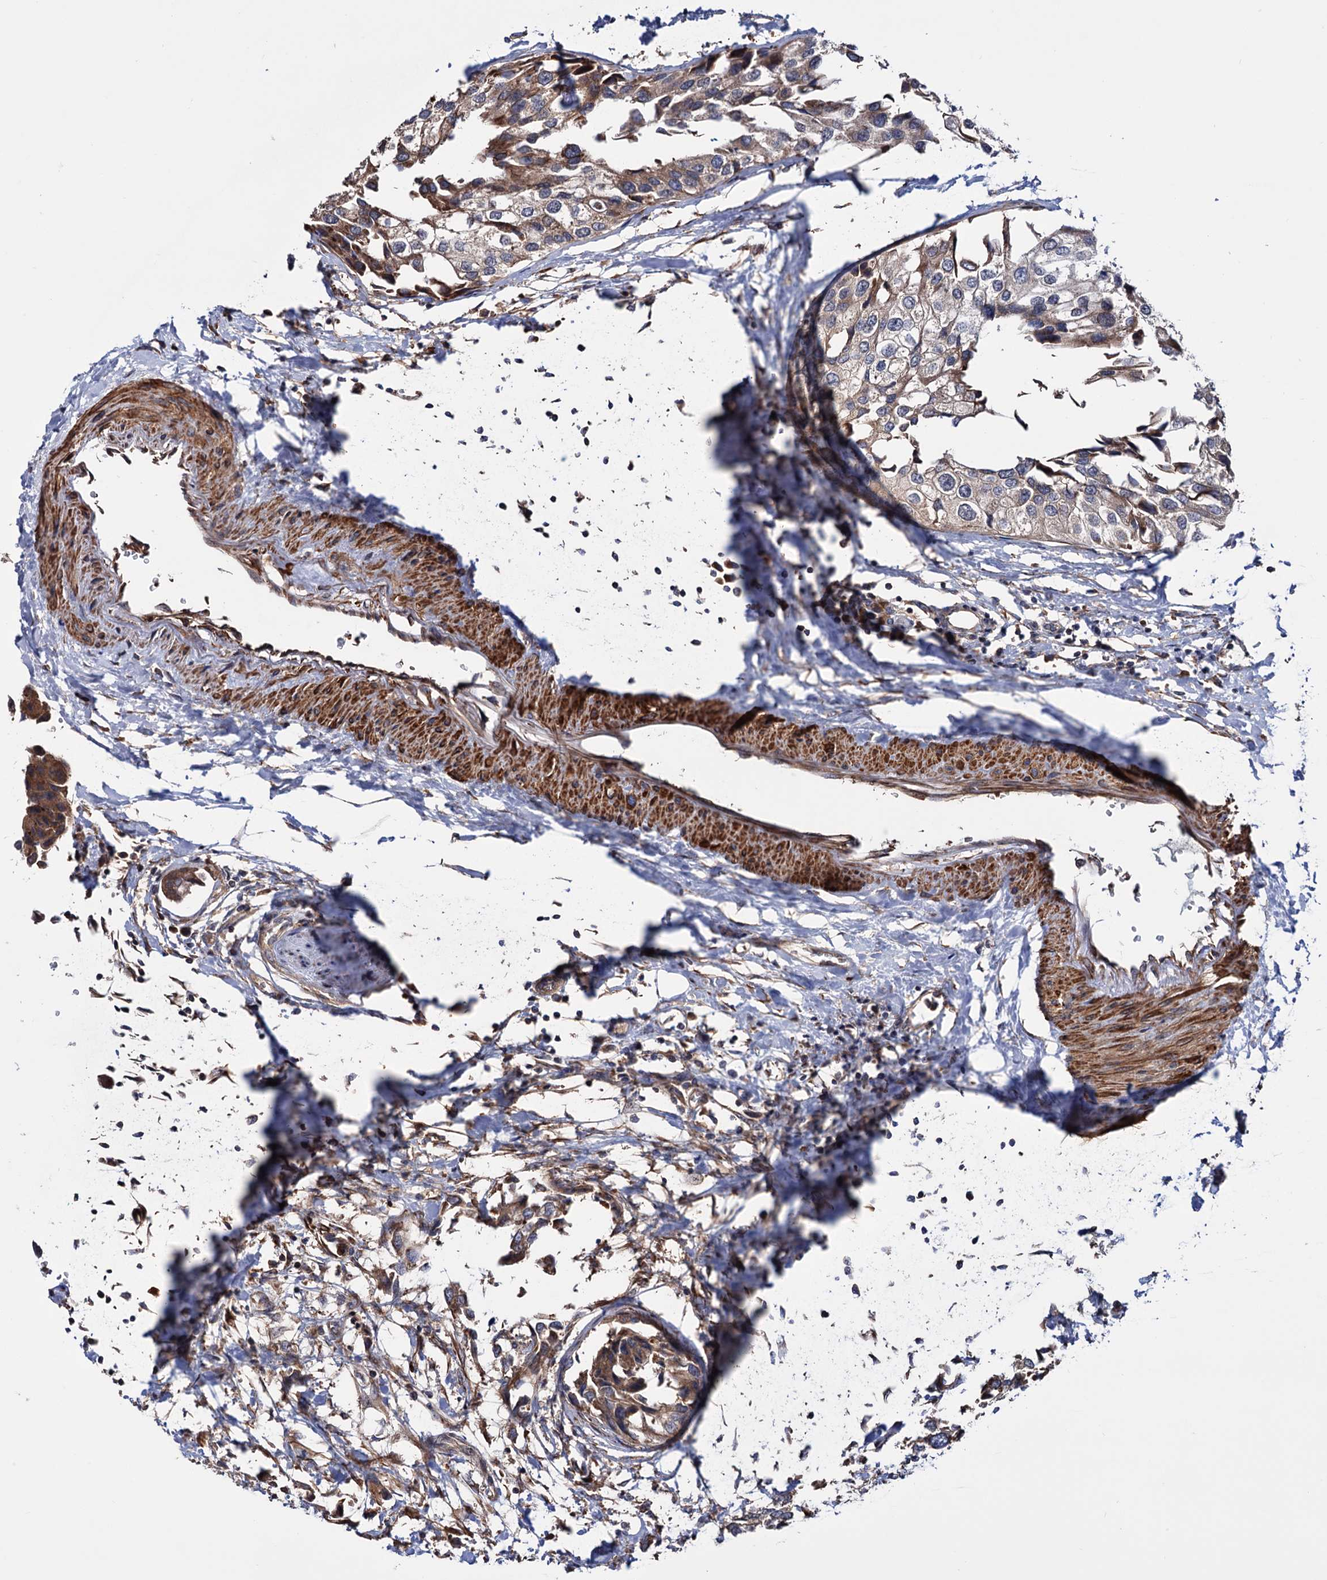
{"staining": {"intensity": "weak", "quantity": "25%-75%", "location": "cytoplasmic/membranous"}, "tissue": "urothelial cancer", "cell_type": "Tumor cells", "image_type": "cancer", "snomed": [{"axis": "morphology", "description": "Urothelial carcinoma, High grade"}, {"axis": "topography", "description": "Urinary bladder"}], "caption": "Protein expression analysis of urothelial cancer reveals weak cytoplasmic/membranous staining in approximately 25%-75% of tumor cells.", "gene": "FERMT2", "patient": {"sex": "male", "age": 64}}